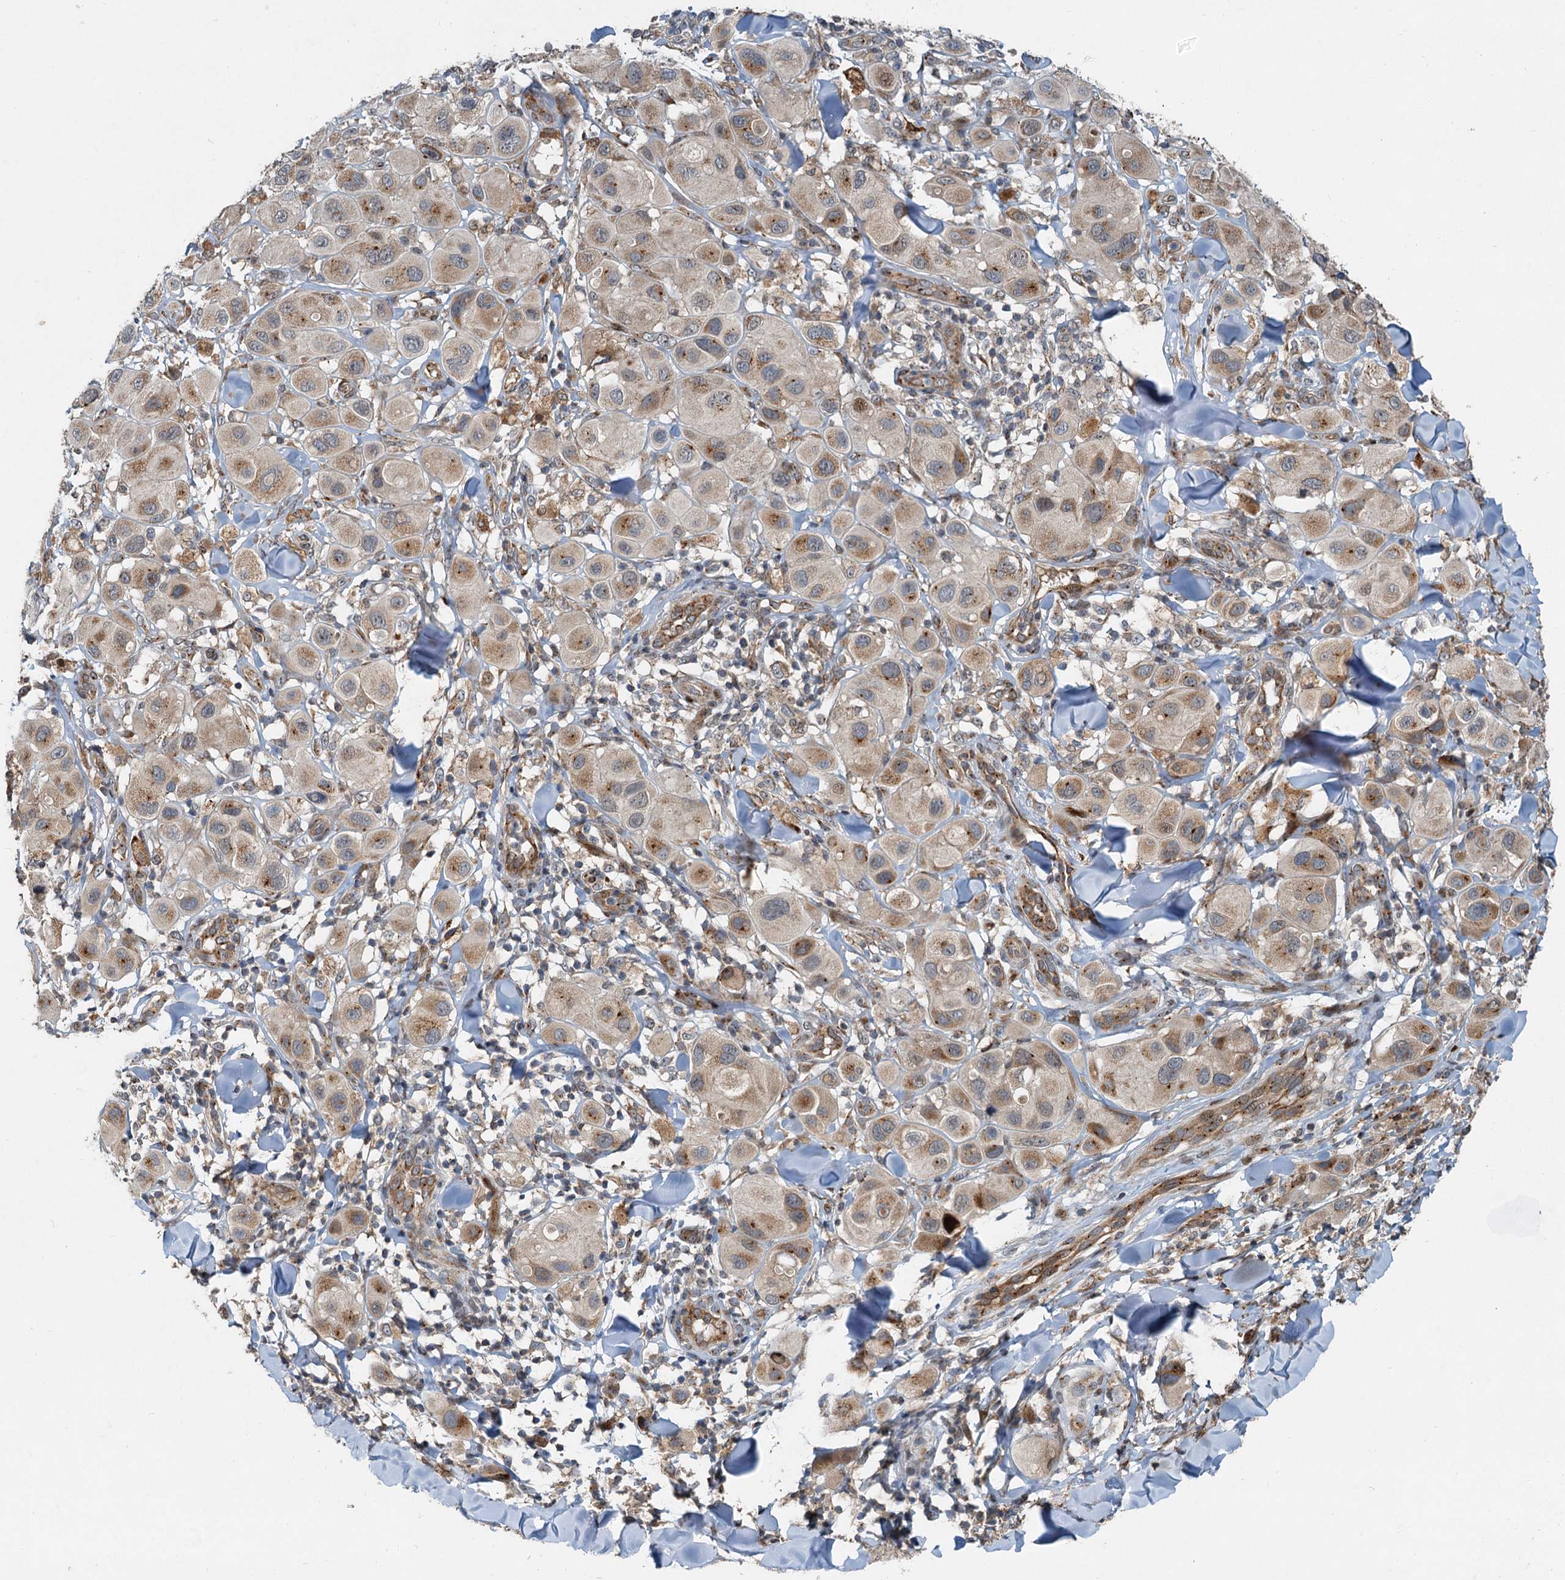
{"staining": {"intensity": "moderate", "quantity": "25%-75%", "location": "cytoplasmic/membranous"}, "tissue": "melanoma", "cell_type": "Tumor cells", "image_type": "cancer", "snomed": [{"axis": "morphology", "description": "Malignant melanoma, Metastatic site"}, {"axis": "topography", "description": "Skin"}], "caption": "Protein staining demonstrates moderate cytoplasmic/membranous staining in about 25%-75% of tumor cells in melanoma. The staining was performed using DAB (3,3'-diaminobenzidine) to visualize the protein expression in brown, while the nuclei were stained in blue with hematoxylin (Magnification: 20x).", "gene": "CEP68", "patient": {"sex": "male", "age": 41}}